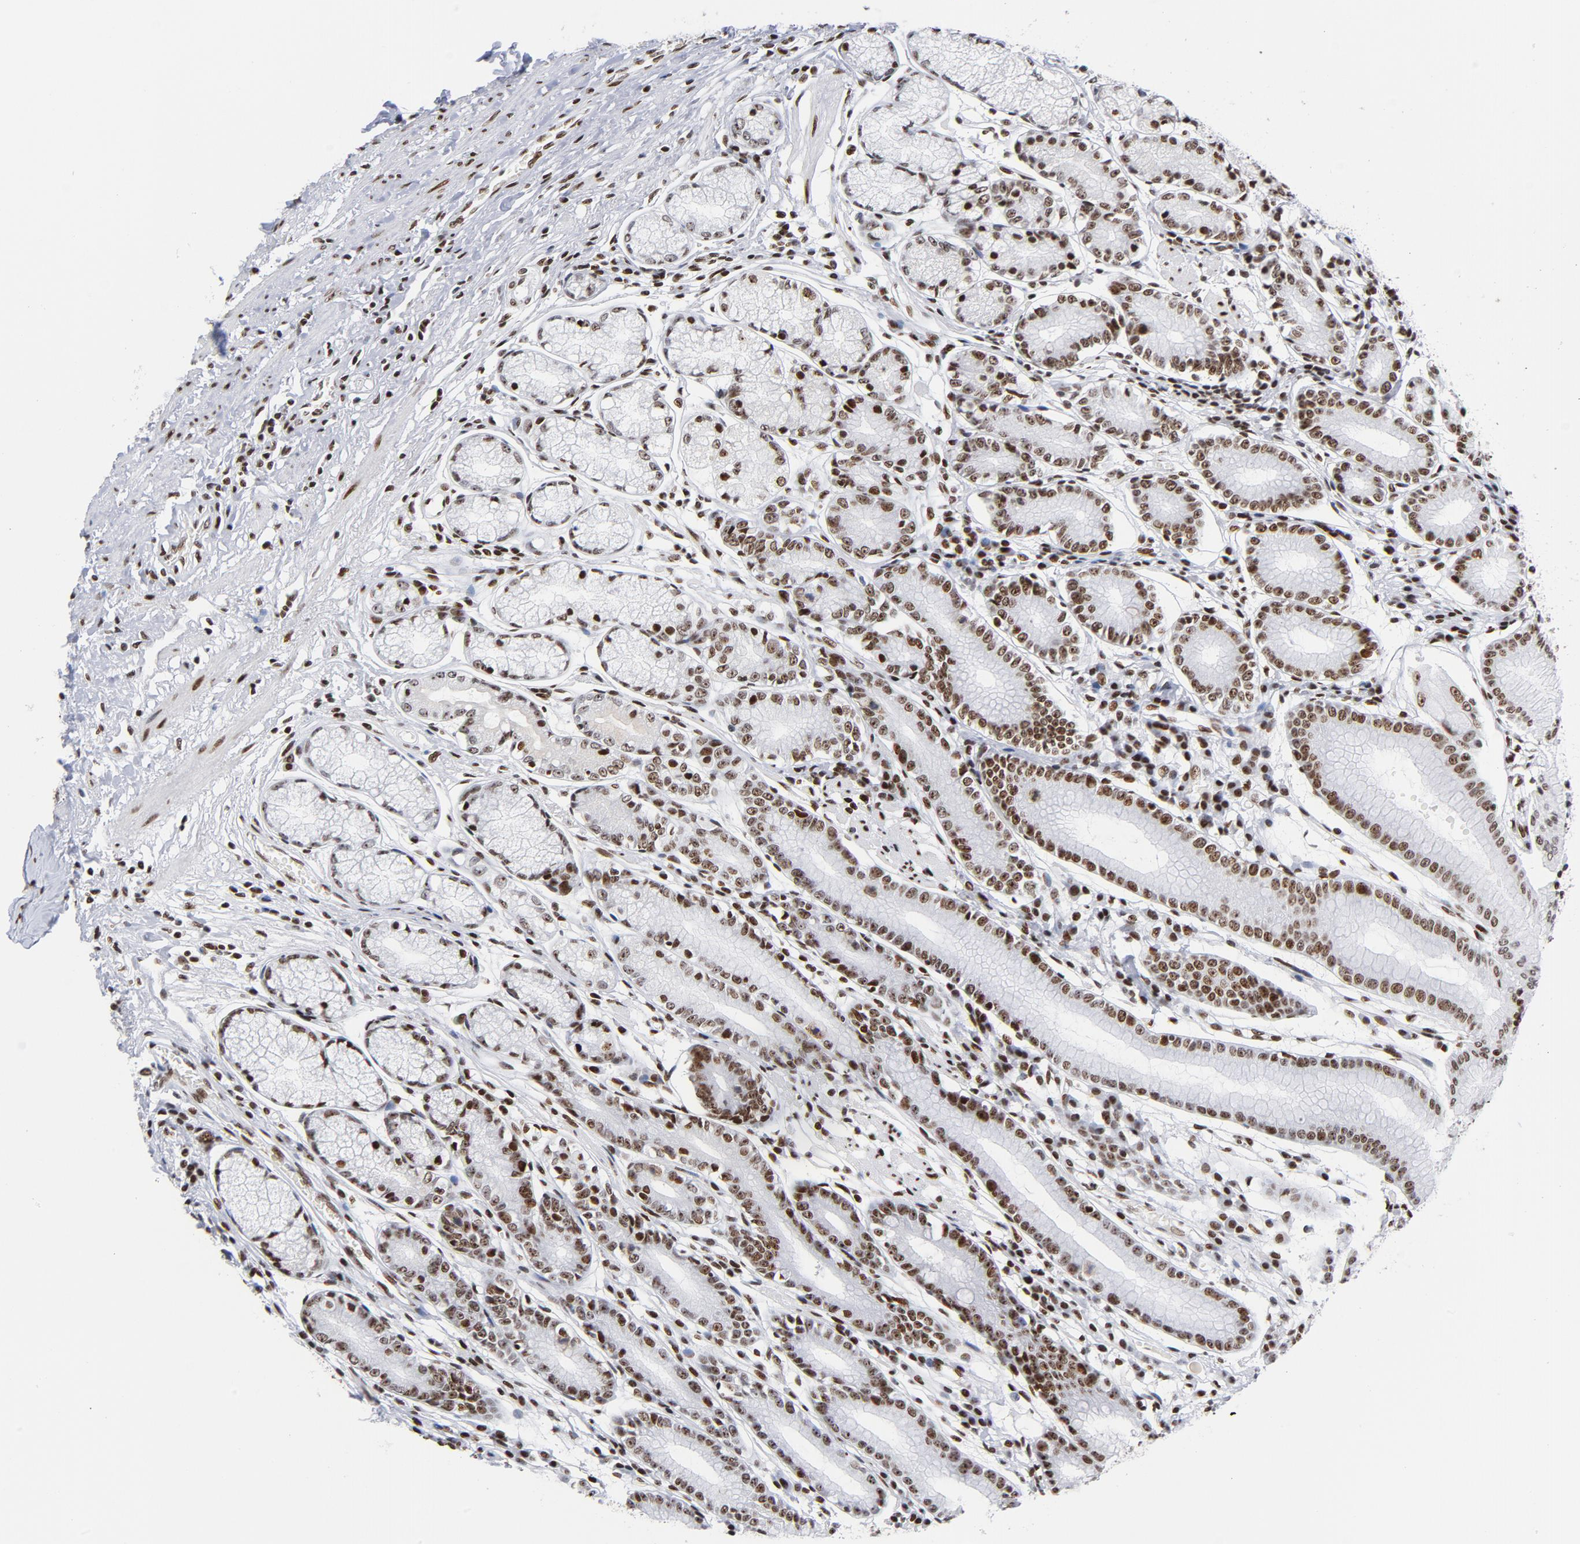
{"staining": {"intensity": "moderate", "quantity": ">75%", "location": "nuclear"}, "tissue": "stomach", "cell_type": "Glandular cells", "image_type": "normal", "snomed": [{"axis": "morphology", "description": "Normal tissue, NOS"}, {"axis": "morphology", "description": "Inflammation, NOS"}, {"axis": "topography", "description": "Stomach, lower"}], "caption": "This histopathology image shows unremarkable stomach stained with immunohistochemistry (IHC) to label a protein in brown. The nuclear of glandular cells show moderate positivity for the protein. Nuclei are counter-stained blue.", "gene": "TOP2B", "patient": {"sex": "male", "age": 59}}